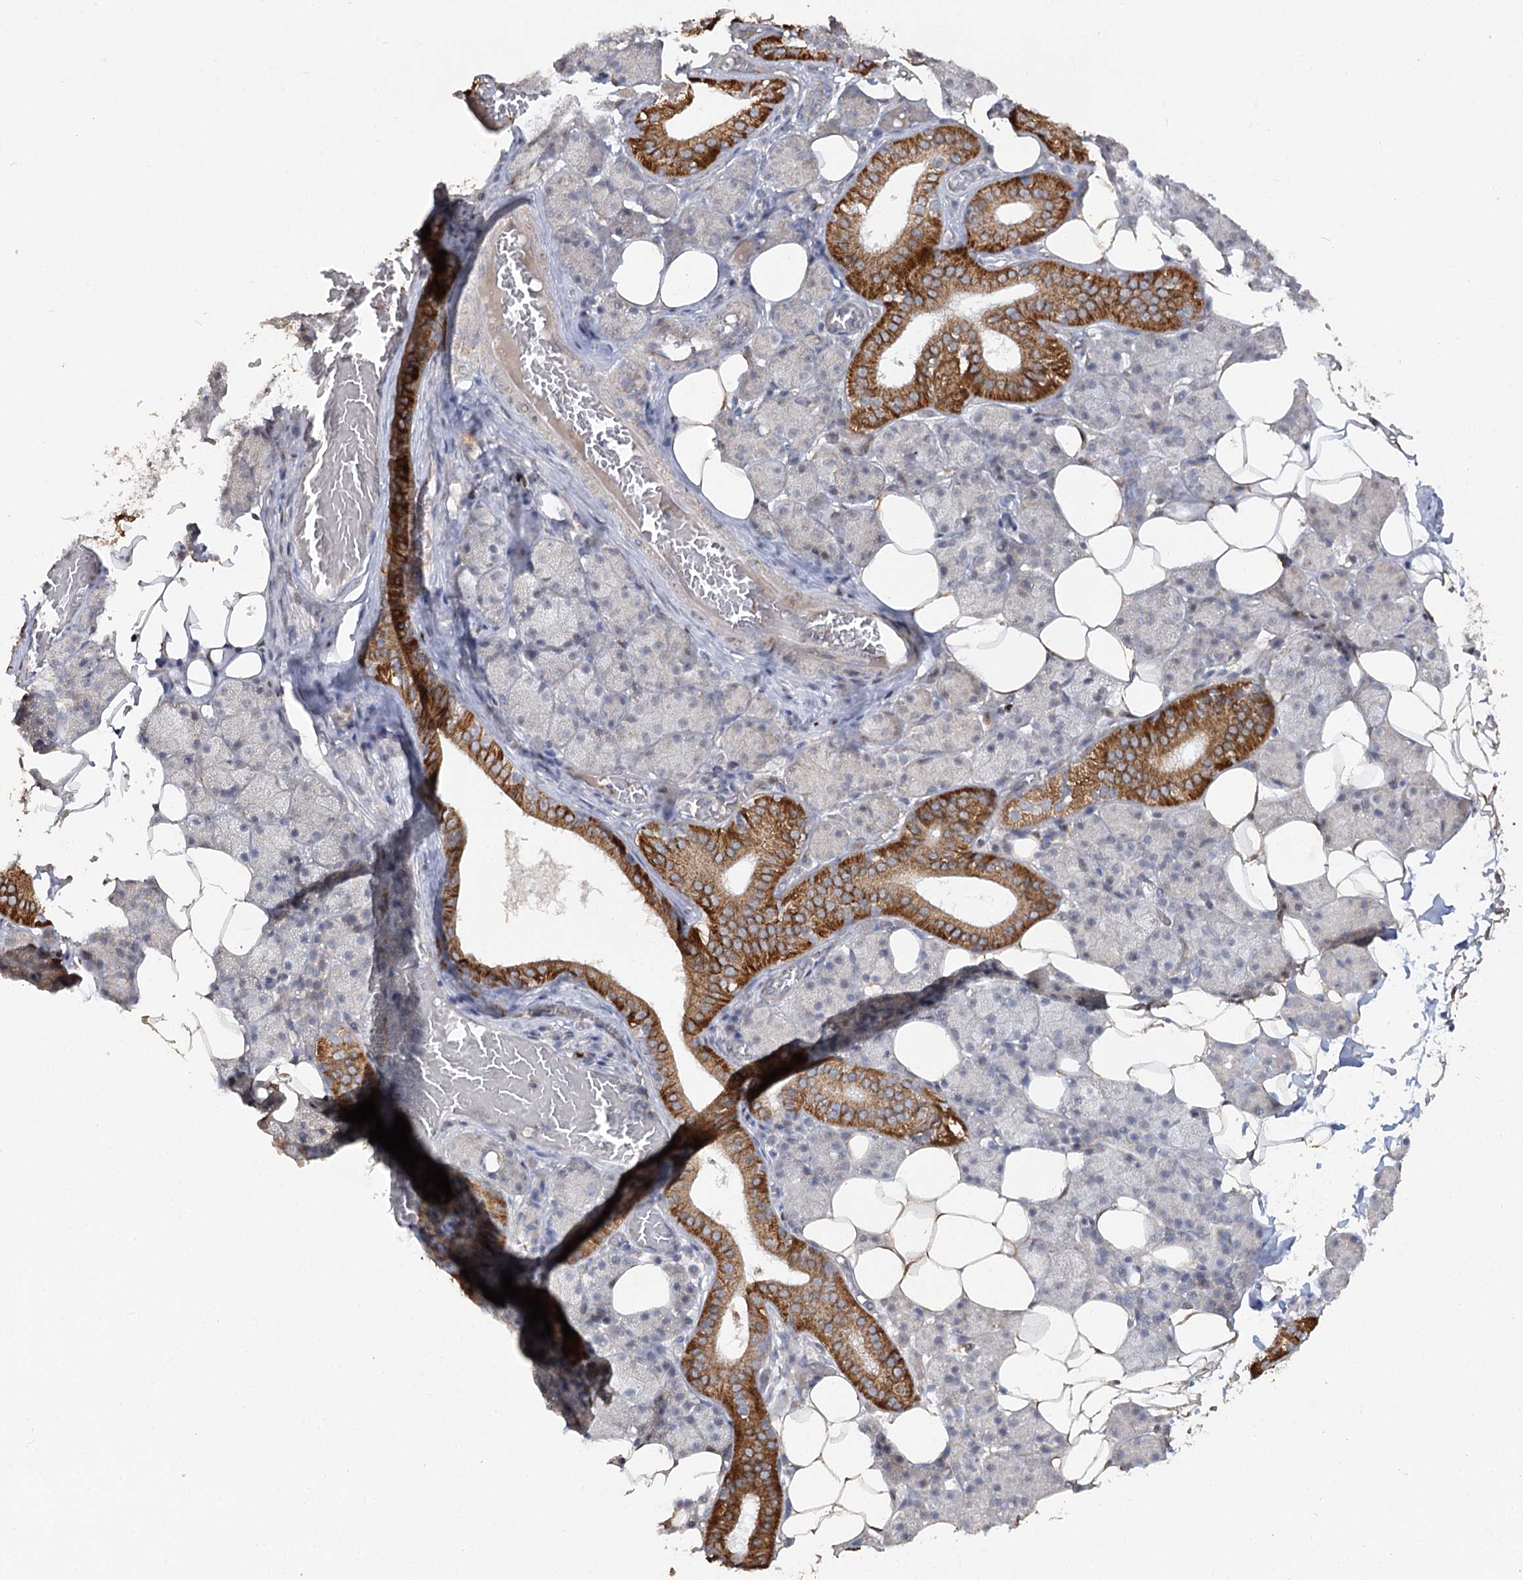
{"staining": {"intensity": "strong", "quantity": "<25%", "location": "cytoplasmic/membranous"}, "tissue": "salivary gland", "cell_type": "Glandular cells", "image_type": "normal", "snomed": [{"axis": "morphology", "description": "Normal tissue, NOS"}, {"axis": "topography", "description": "Salivary gland"}], "caption": "Protein staining of unremarkable salivary gland exhibits strong cytoplasmic/membranous expression in about <25% of glandular cells. Nuclei are stained in blue.", "gene": "RUFY4", "patient": {"sex": "female", "age": 33}}